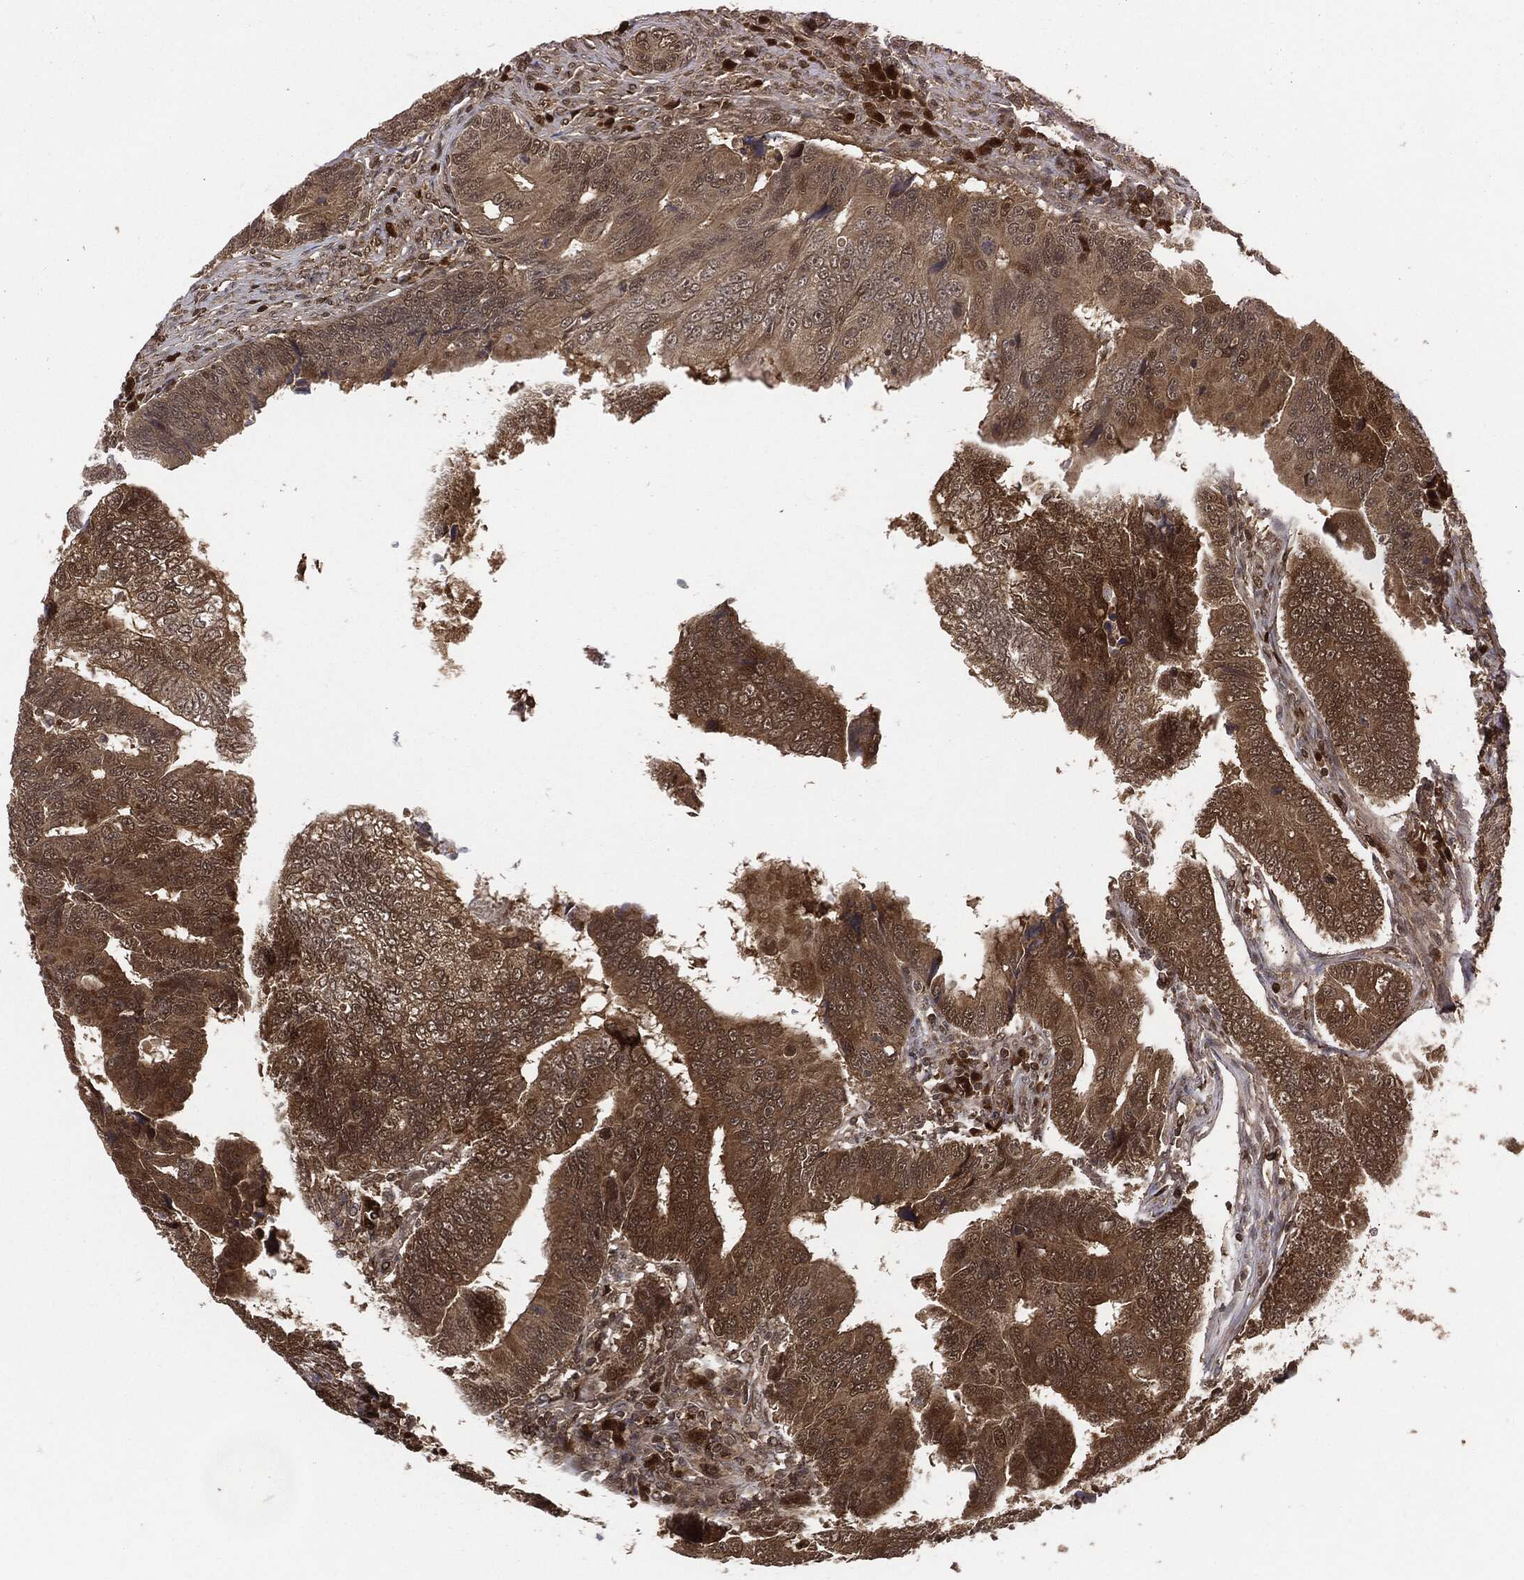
{"staining": {"intensity": "moderate", "quantity": ">75%", "location": "cytoplasmic/membranous"}, "tissue": "colorectal cancer", "cell_type": "Tumor cells", "image_type": "cancer", "snomed": [{"axis": "morphology", "description": "Adenocarcinoma, NOS"}, {"axis": "topography", "description": "Colon"}], "caption": "Immunohistochemistry (IHC) image of neoplastic tissue: colorectal cancer stained using IHC demonstrates medium levels of moderate protein expression localized specifically in the cytoplasmic/membranous of tumor cells, appearing as a cytoplasmic/membranous brown color.", "gene": "CUTA", "patient": {"sex": "female", "age": 72}}